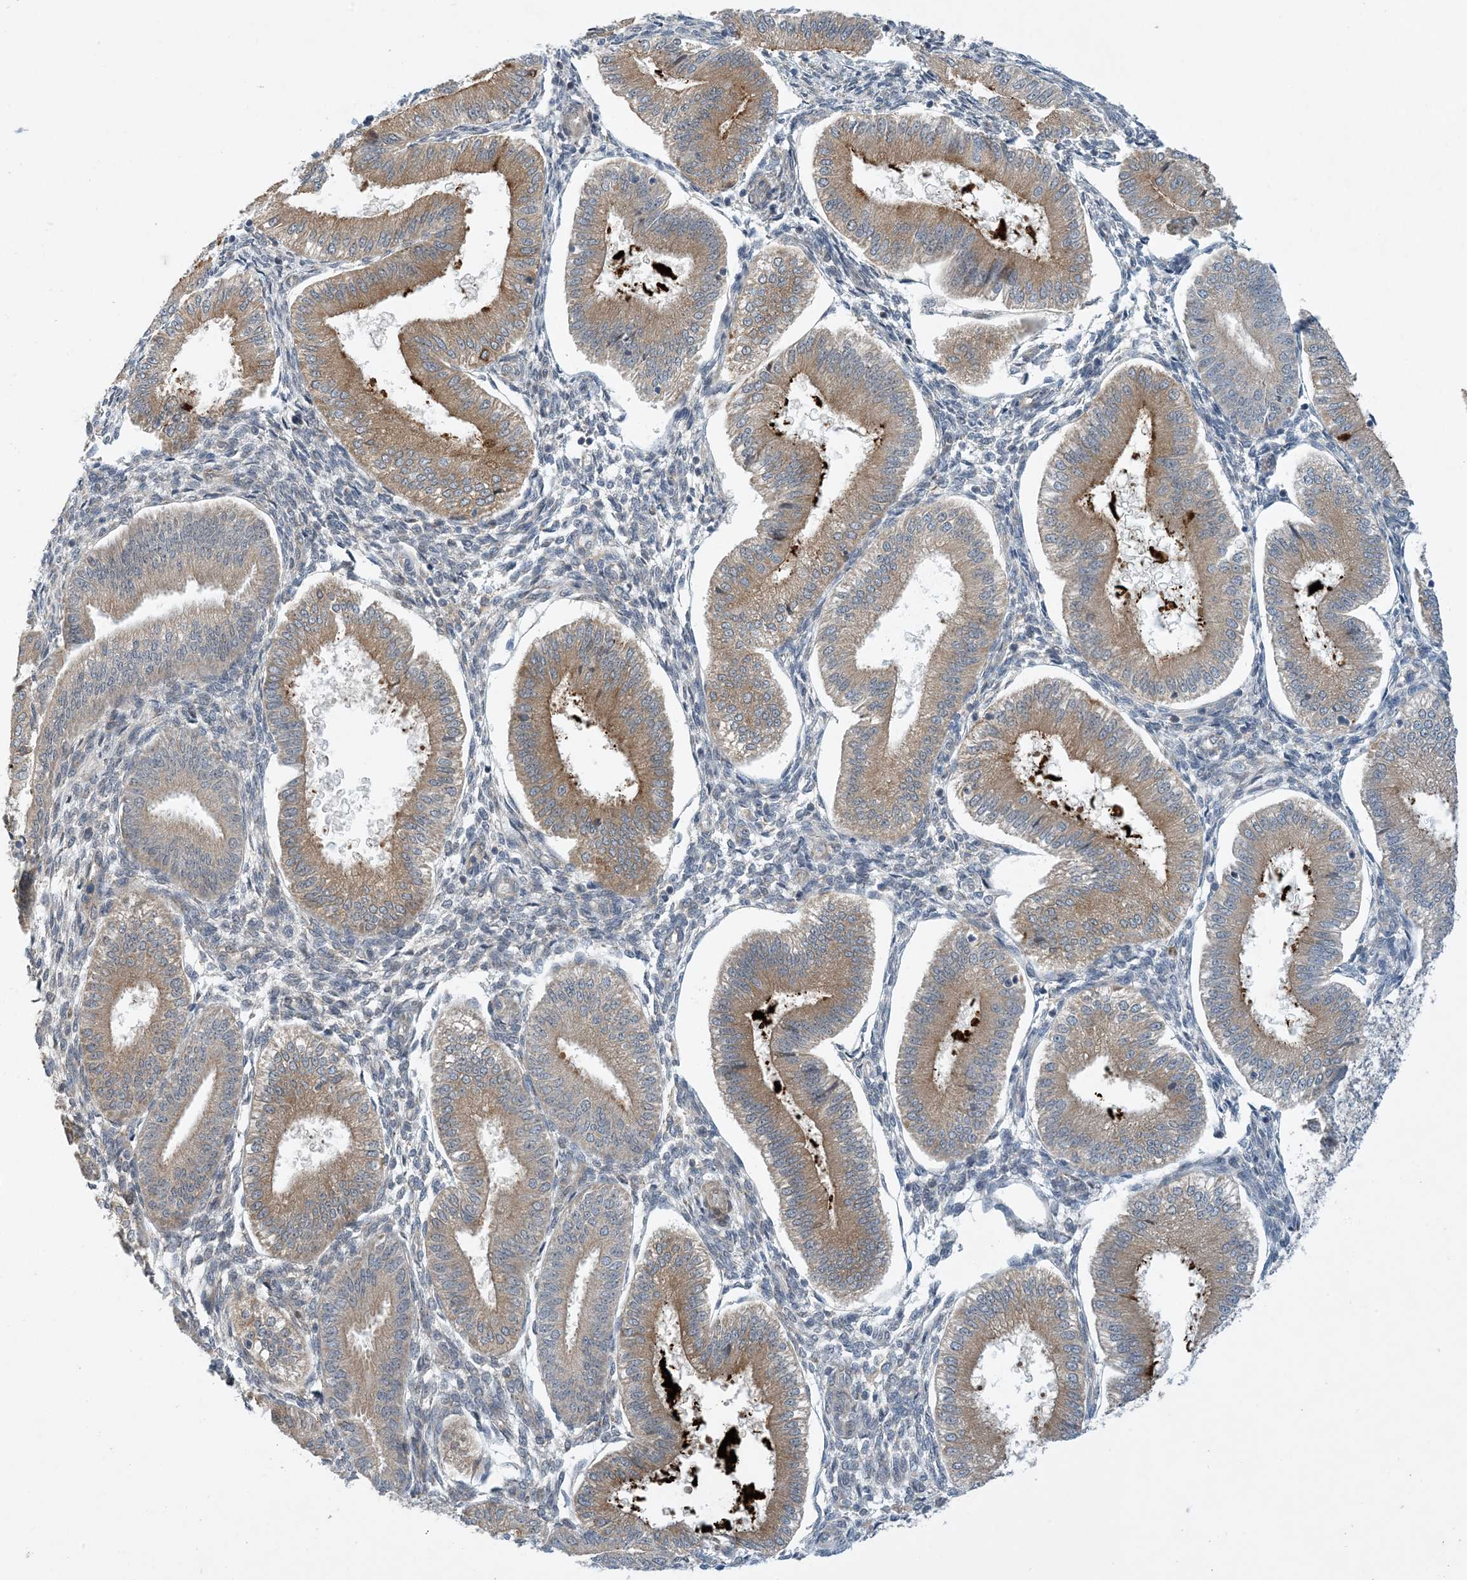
{"staining": {"intensity": "weak", "quantity": "<25%", "location": "cytoplasmic/membranous"}, "tissue": "endometrium", "cell_type": "Cells in endometrial stroma", "image_type": "normal", "snomed": [{"axis": "morphology", "description": "Normal tissue, NOS"}, {"axis": "topography", "description": "Endometrium"}], "caption": "The photomicrograph shows no staining of cells in endometrial stroma in unremarkable endometrium. (DAB IHC visualized using brightfield microscopy, high magnification).", "gene": "PHOSPHO2", "patient": {"sex": "female", "age": 39}}